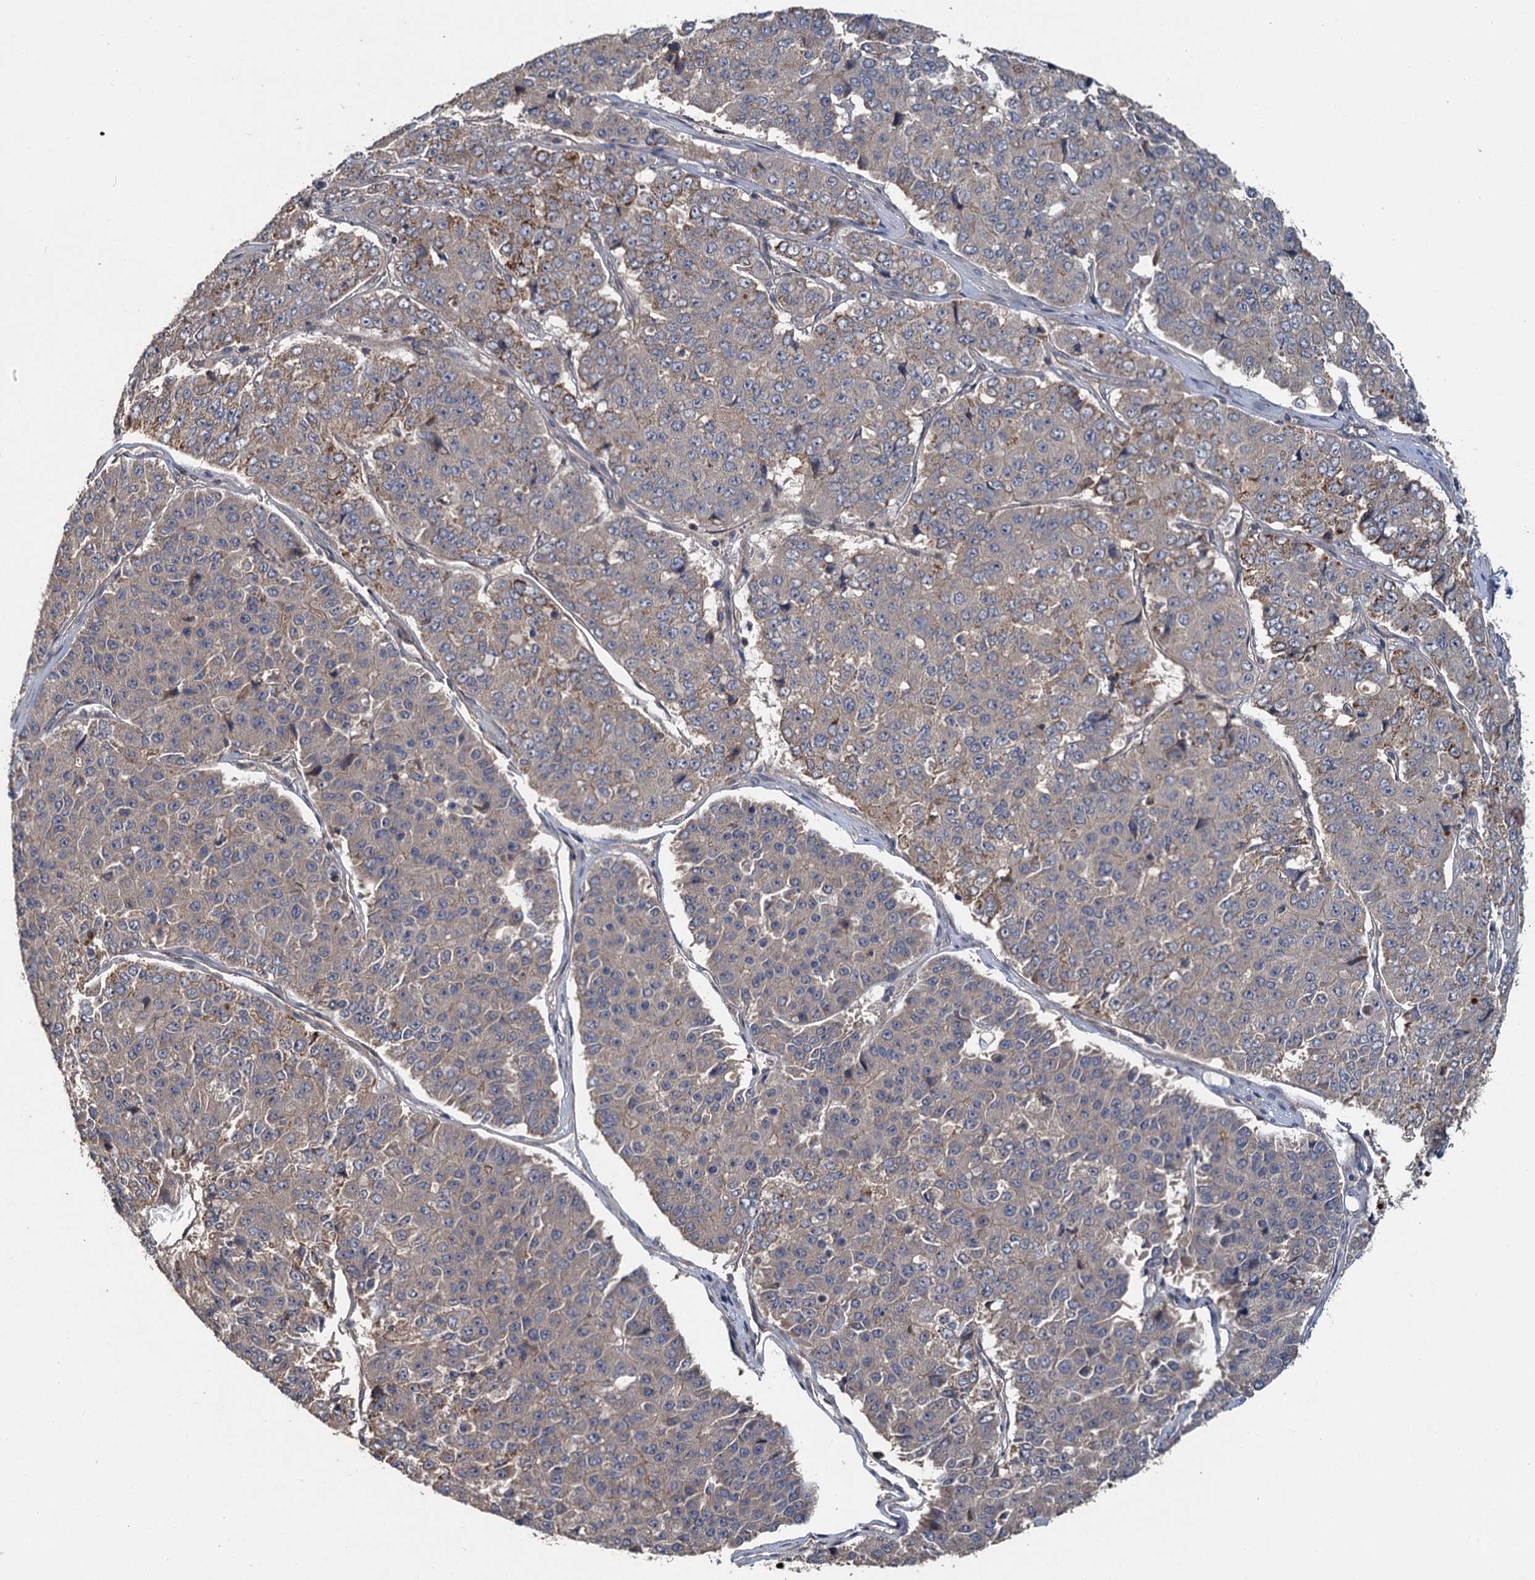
{"staining": {"intensity": "weak", "quantity": "<25%", "location": "cytoplasmic/membranous"}, "tissue": "pancreatic cancer", "cell_type": "Tumor cells", "image_type": "cancer", "snomed": [{"axis": "morphology", "description": "Adenocarcinoma, NOS"}, {"axis": "topography", "description": "Pancreas"}], "caption": "A micrograph of human adenocarcinoma (pancreatic) is negative for staining in tumor cells. Nuclei are stained in blue.", "gene": "ZNF324", "patient": {"sex": "male", "age": 50}}